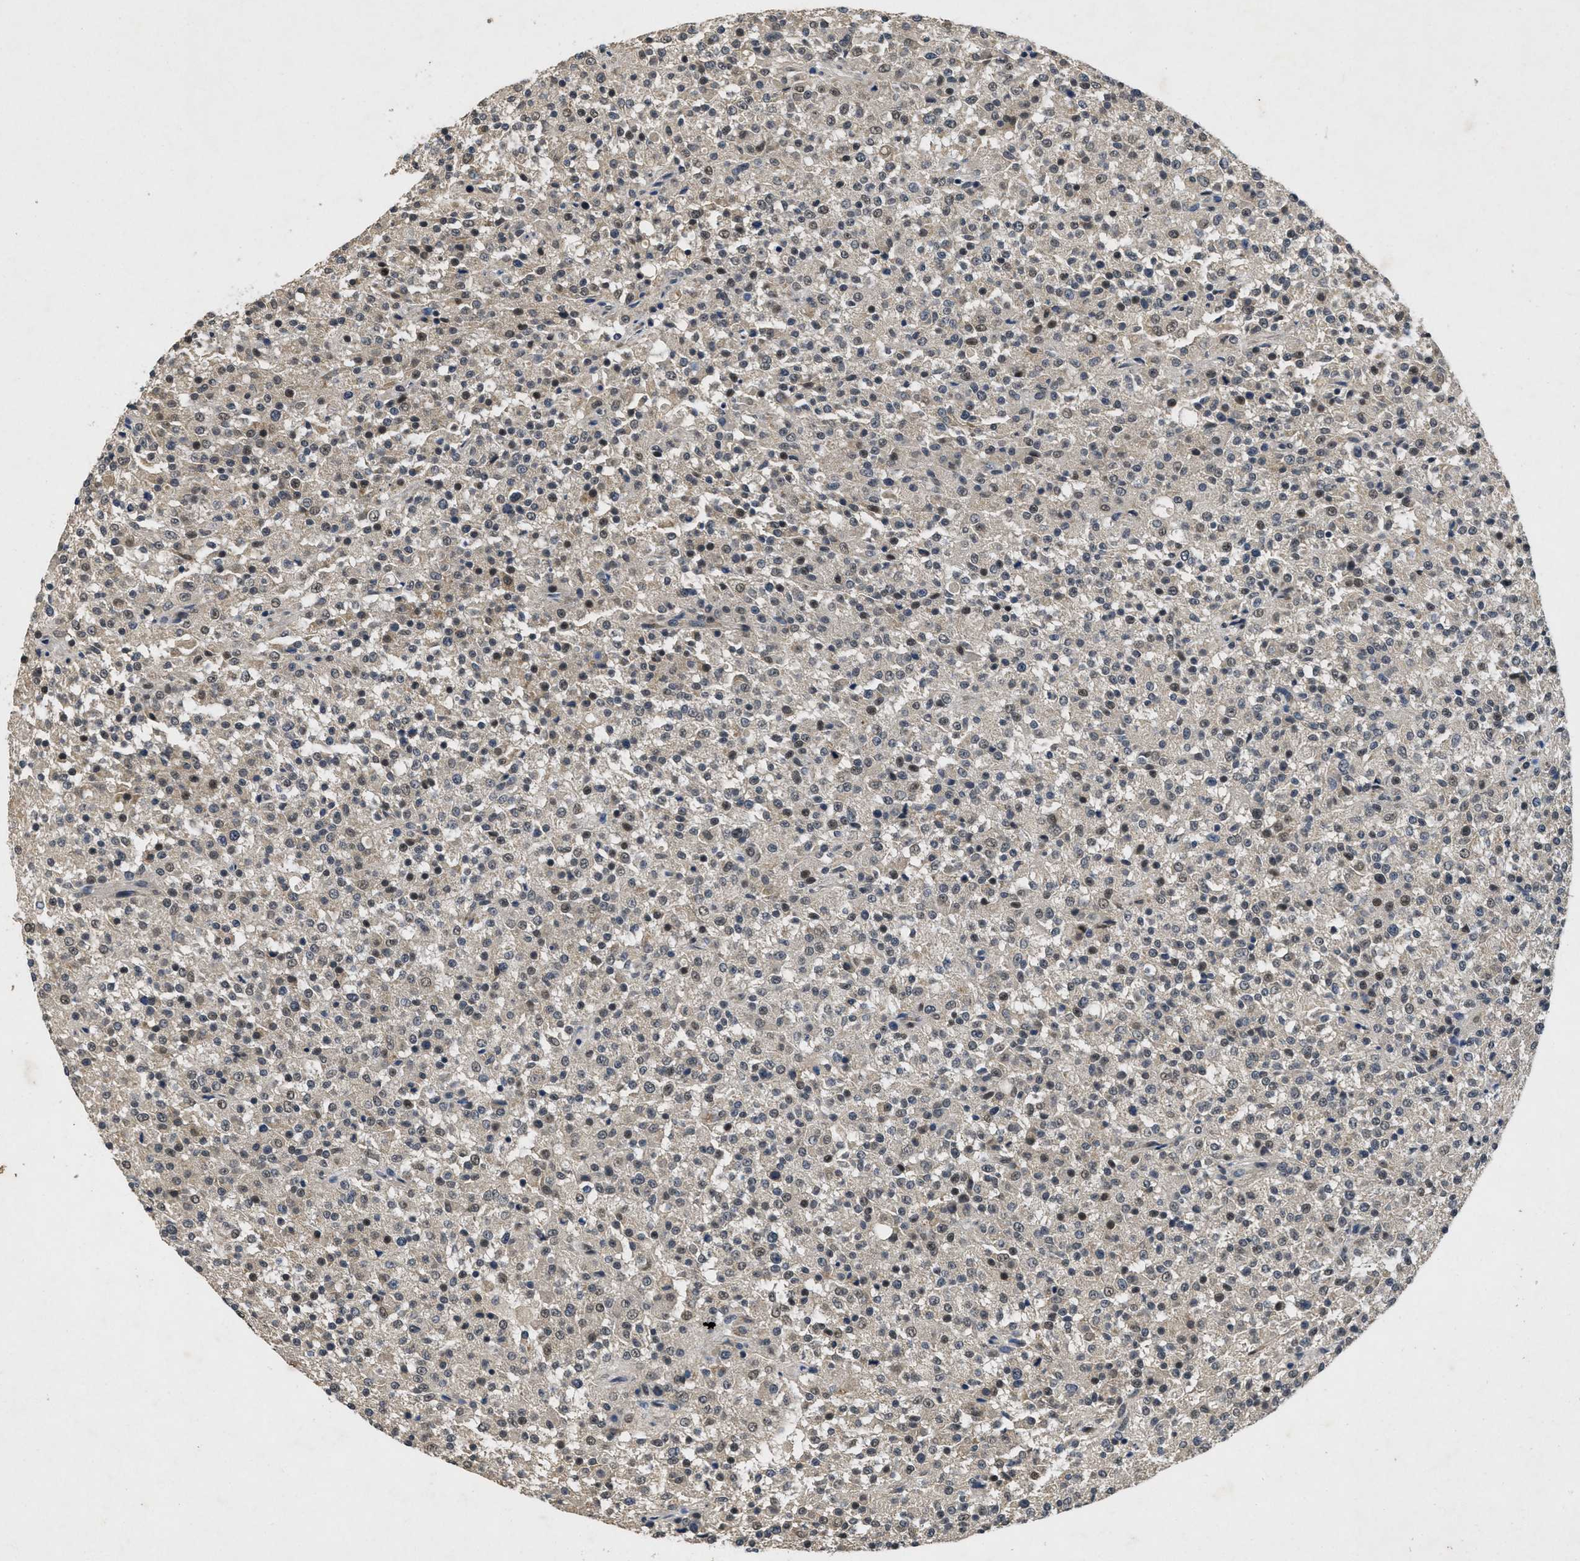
{"staining": {"intensity": "moderate", "quantity": "25%-75%", "location": "nuclear"}, "tissue": "testis cancer", "cell_type": "Tumor cells", "image_type": "cancer", "snomed": [{"axis": "morphology", "description": "Seminoma, NOS"}, {"axis": "topography", "description": "Testis"}], "caption": "The immunohistochemical stain labels moderate nuclear staining in tumor cells of seminoma (testis) tissue. Immunohistochemistry stains the protein of interest in brown and the nuclei are stained blue.", "gene": "PAPOLG", "patient": {"sex": "male", "age": 59}}